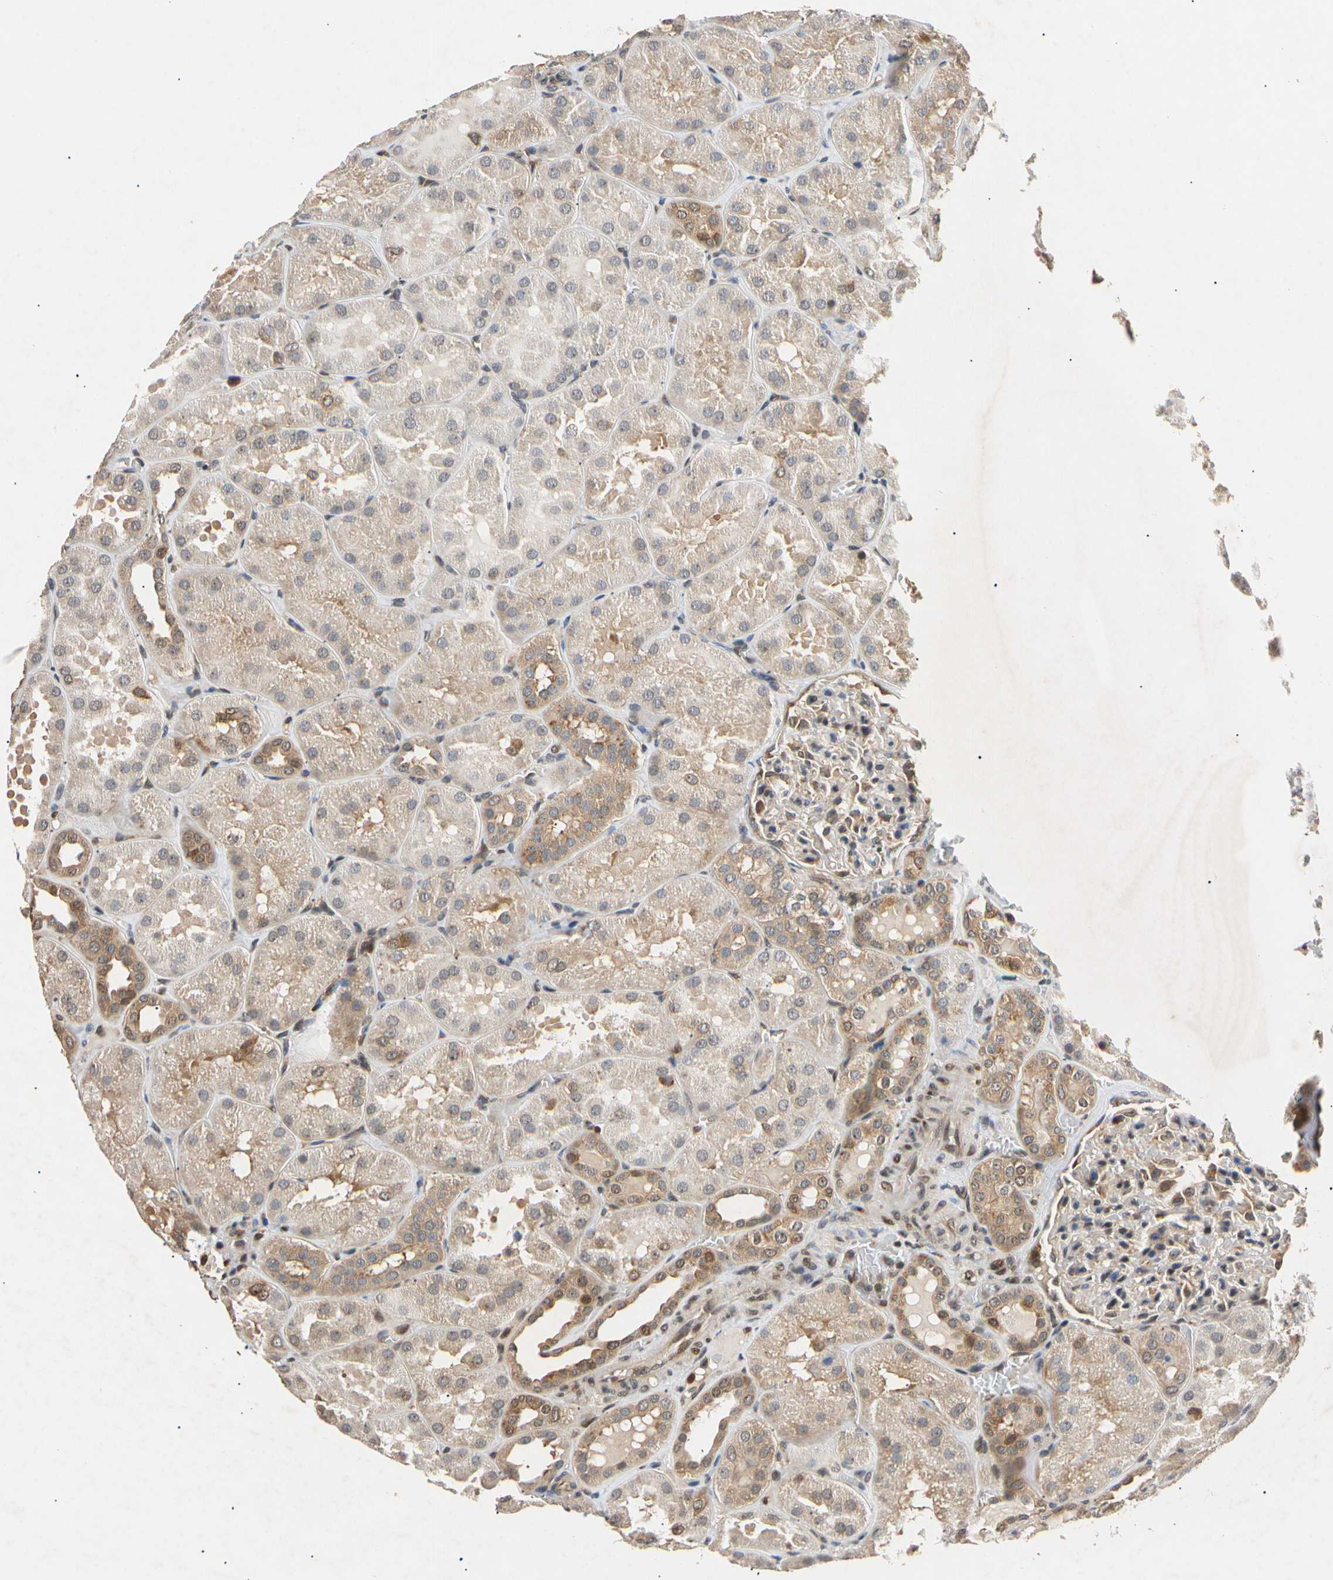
{"staining": {"intensity": "weak", "quantity": "25%-75%", "location": "cytoplasmic/membranous"}, "tissue": "kidney", "cell_type": "Cells in glomeruli", "image_type": "normal", "snomed": [{"axis": "morphology", "description": "Normal tissue, NOS"}, {"axis": "topography", "description": "Kidney"}], "caption": "Protein staining shows weak cytoplasmic/membranous positivity in approximately 25%-75% of cells in glomeruli in benign kidney.", "gene": "EIF1AX", "patient": {"sex": "male", "age": 28}}